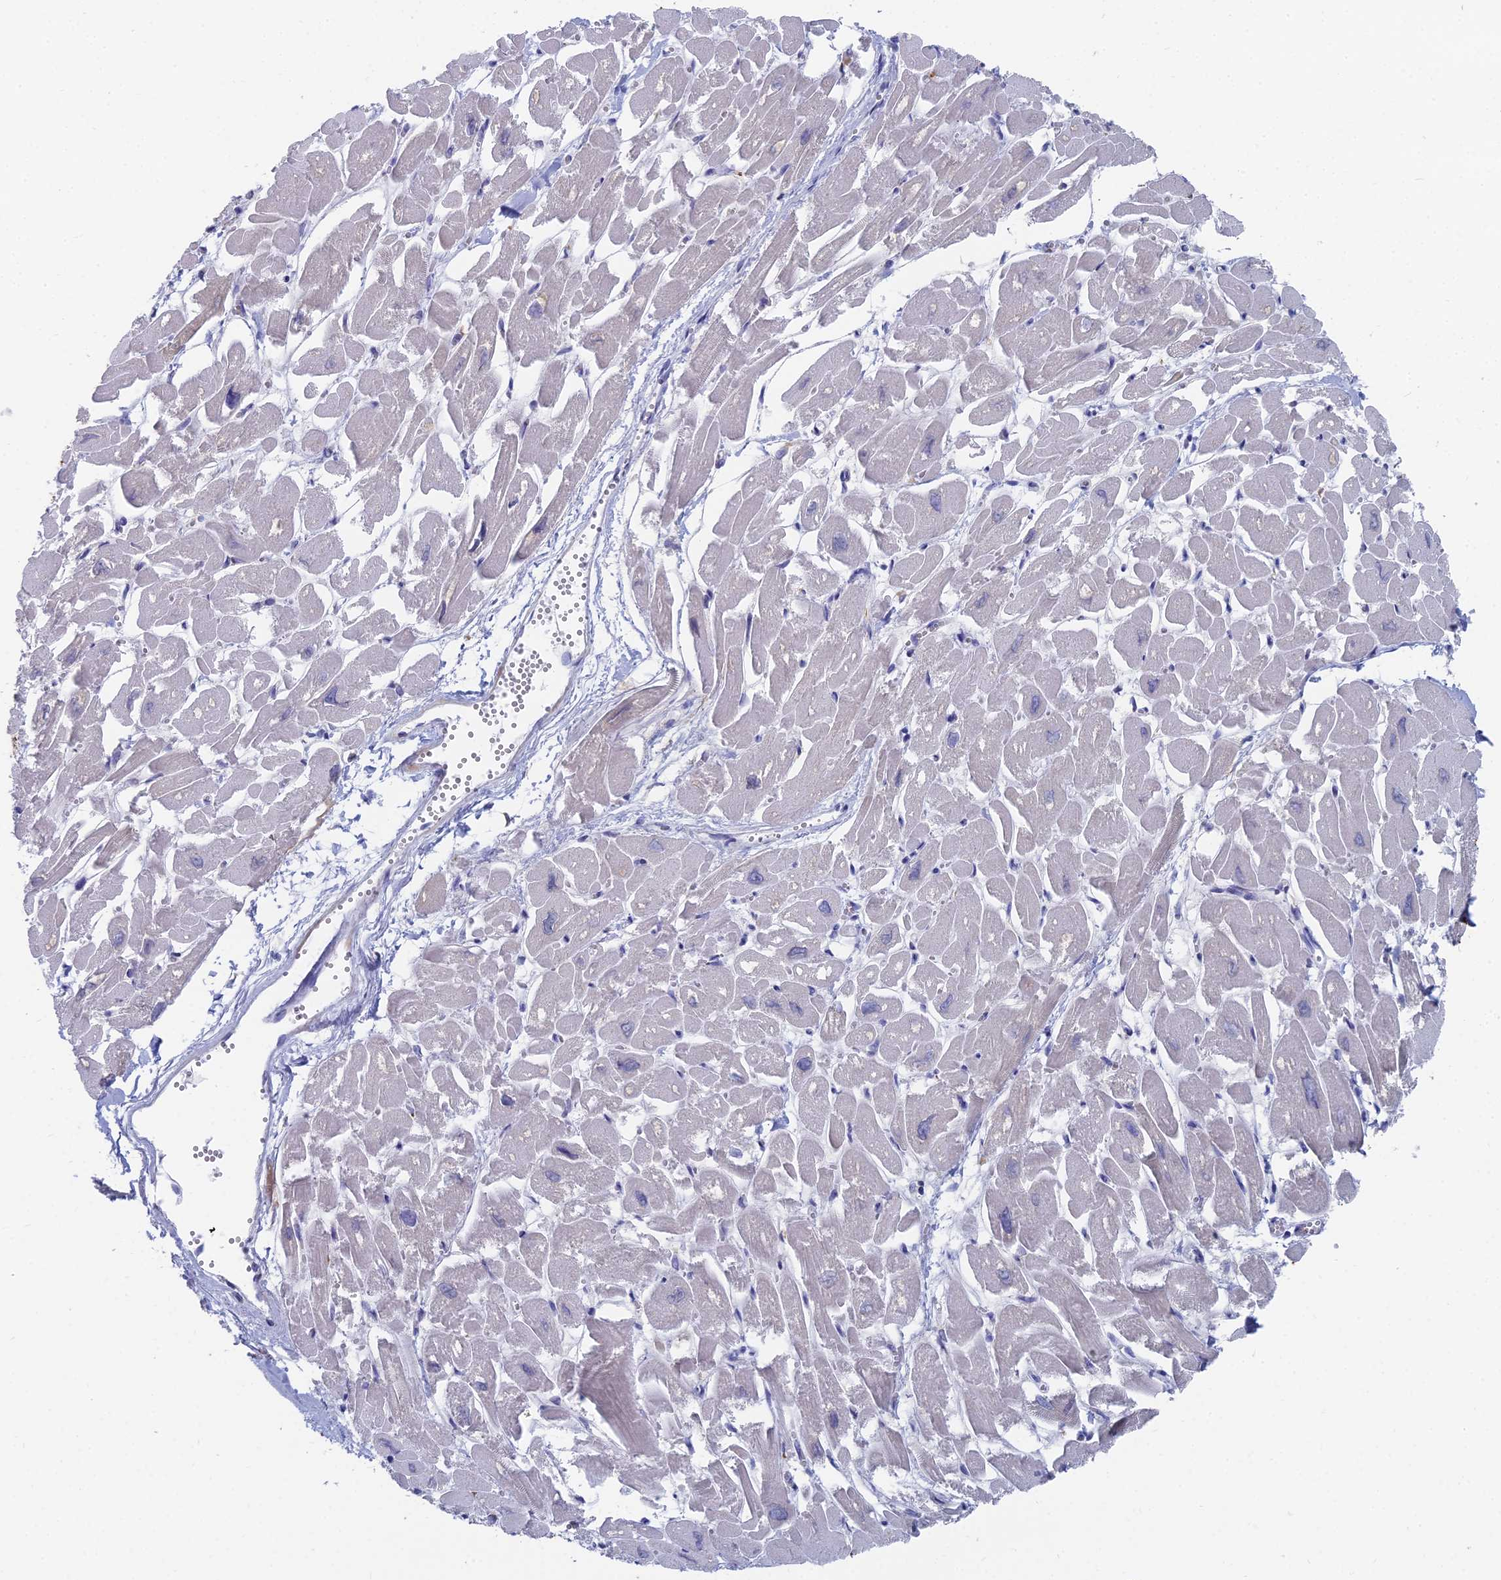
{"staining": {"intensity": "moderate", "quantity": "<25%", "location": "cytoplasmic/membranous"}, "tissue": "heart muscle", "cell_type": "Cardiomyocytes", "image_type": "normal", "snomed": [{"axis": "morphology", "description": "Normal tissue, NOS"}, {"axis": "topography", "description": "Heart"}], "caption": "Approximately <25% of cardiomyocytes in benign heart muscle show moderate cytoplasmic/membranous protein positivity as visualized by brown immunohistochemical staining.", "gene": "TNNT3", "patient": {"sex": "male", "age": 54}}